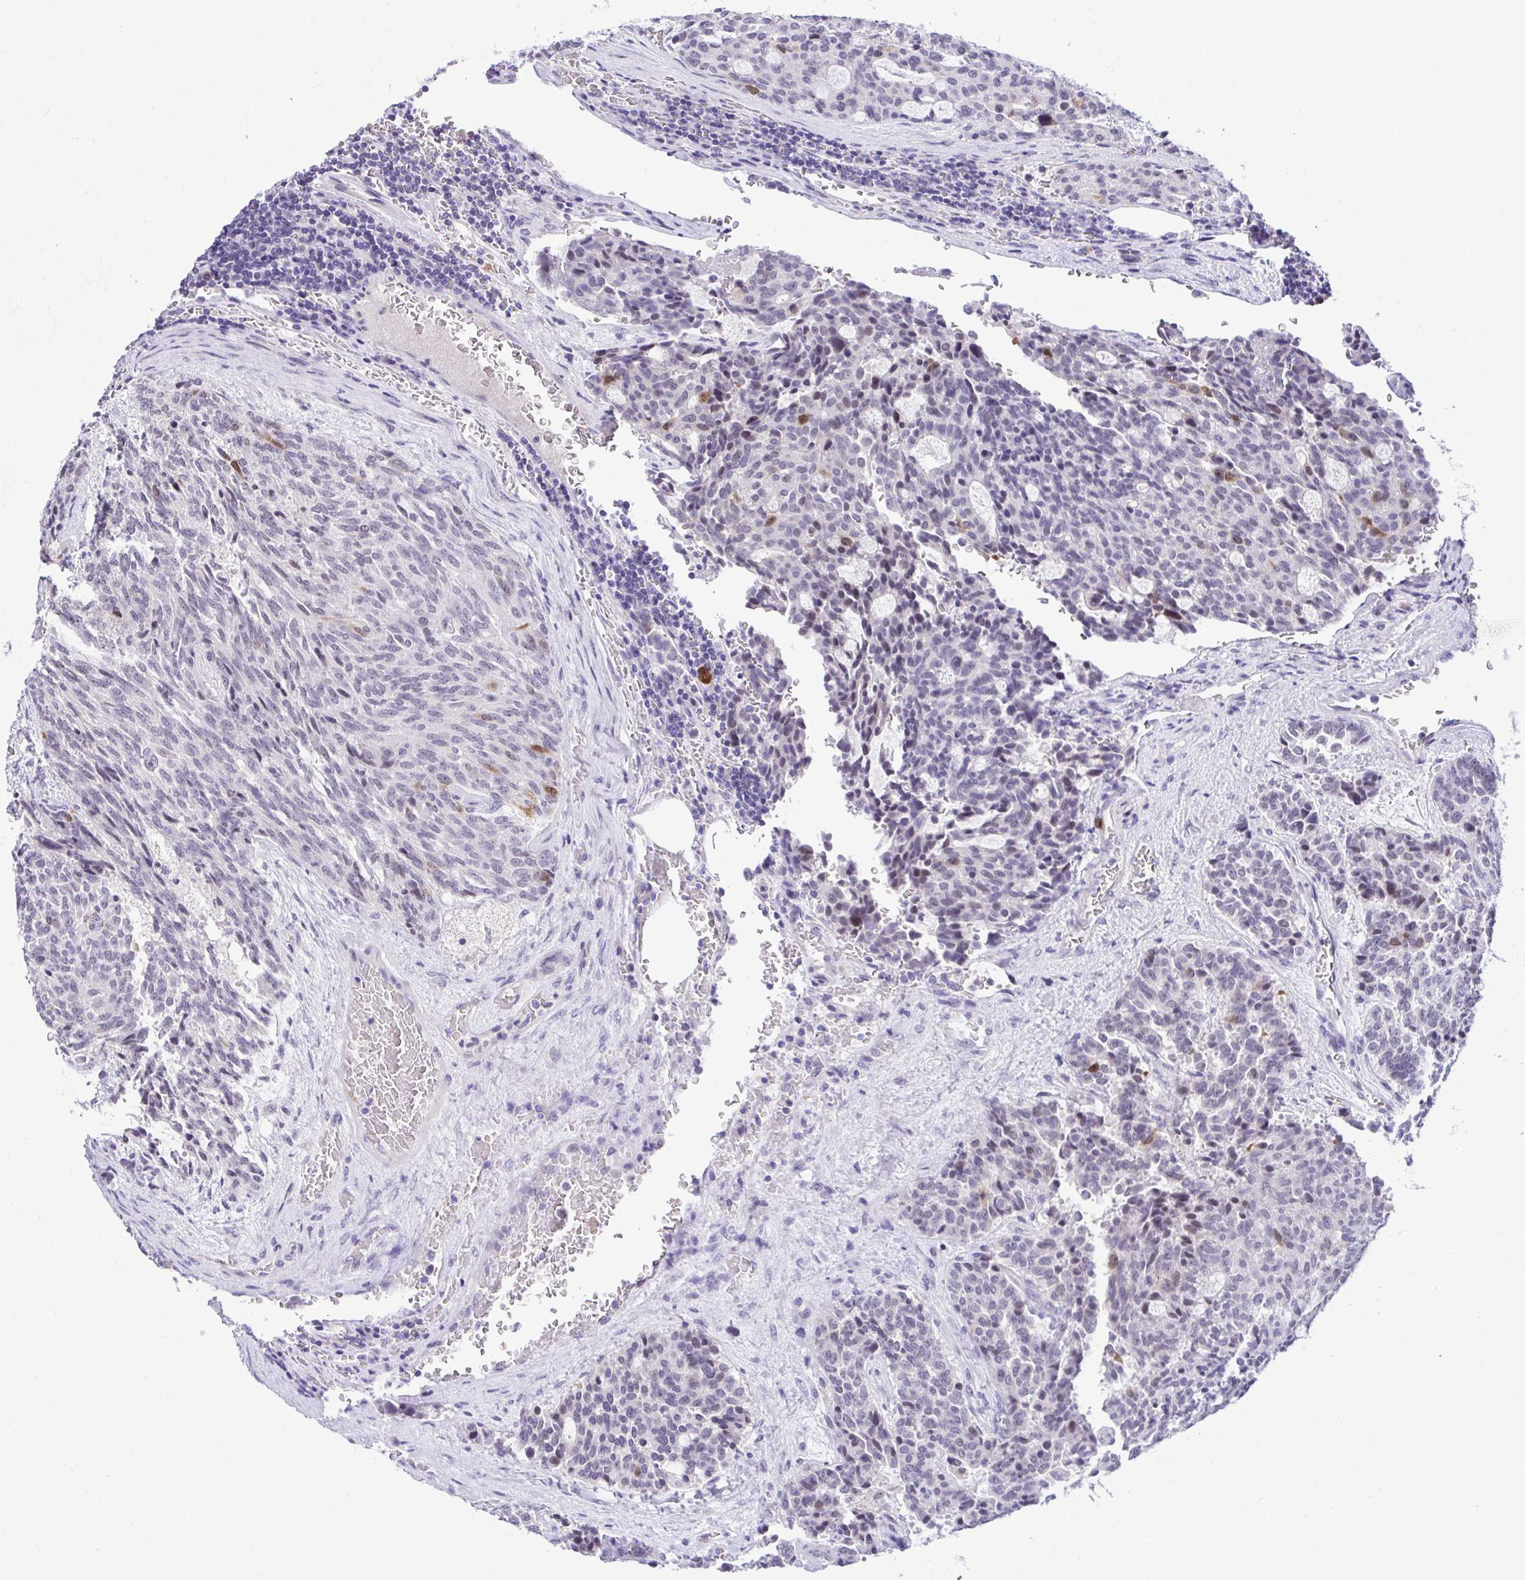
{"staining": {"intensity": "strong", "quantity": "<25%", "location": "nuclear"}, "tissue": "carcinoid", "cell_type": "Tumor cells", "image_type": "cancer", "snomed": [{"axis": "morphology", "description": "Carcinoid, malignant, NOS"}, {"axis": "topography", "description": "Pancreas"}], "caption": "Malignant carcinoid stained with immunohistochemistry shows strong nuclear positivity in approximately <25% of tumor cells.", "gene": "CDC20", "patient": {"sex": "female", "age": 54}}